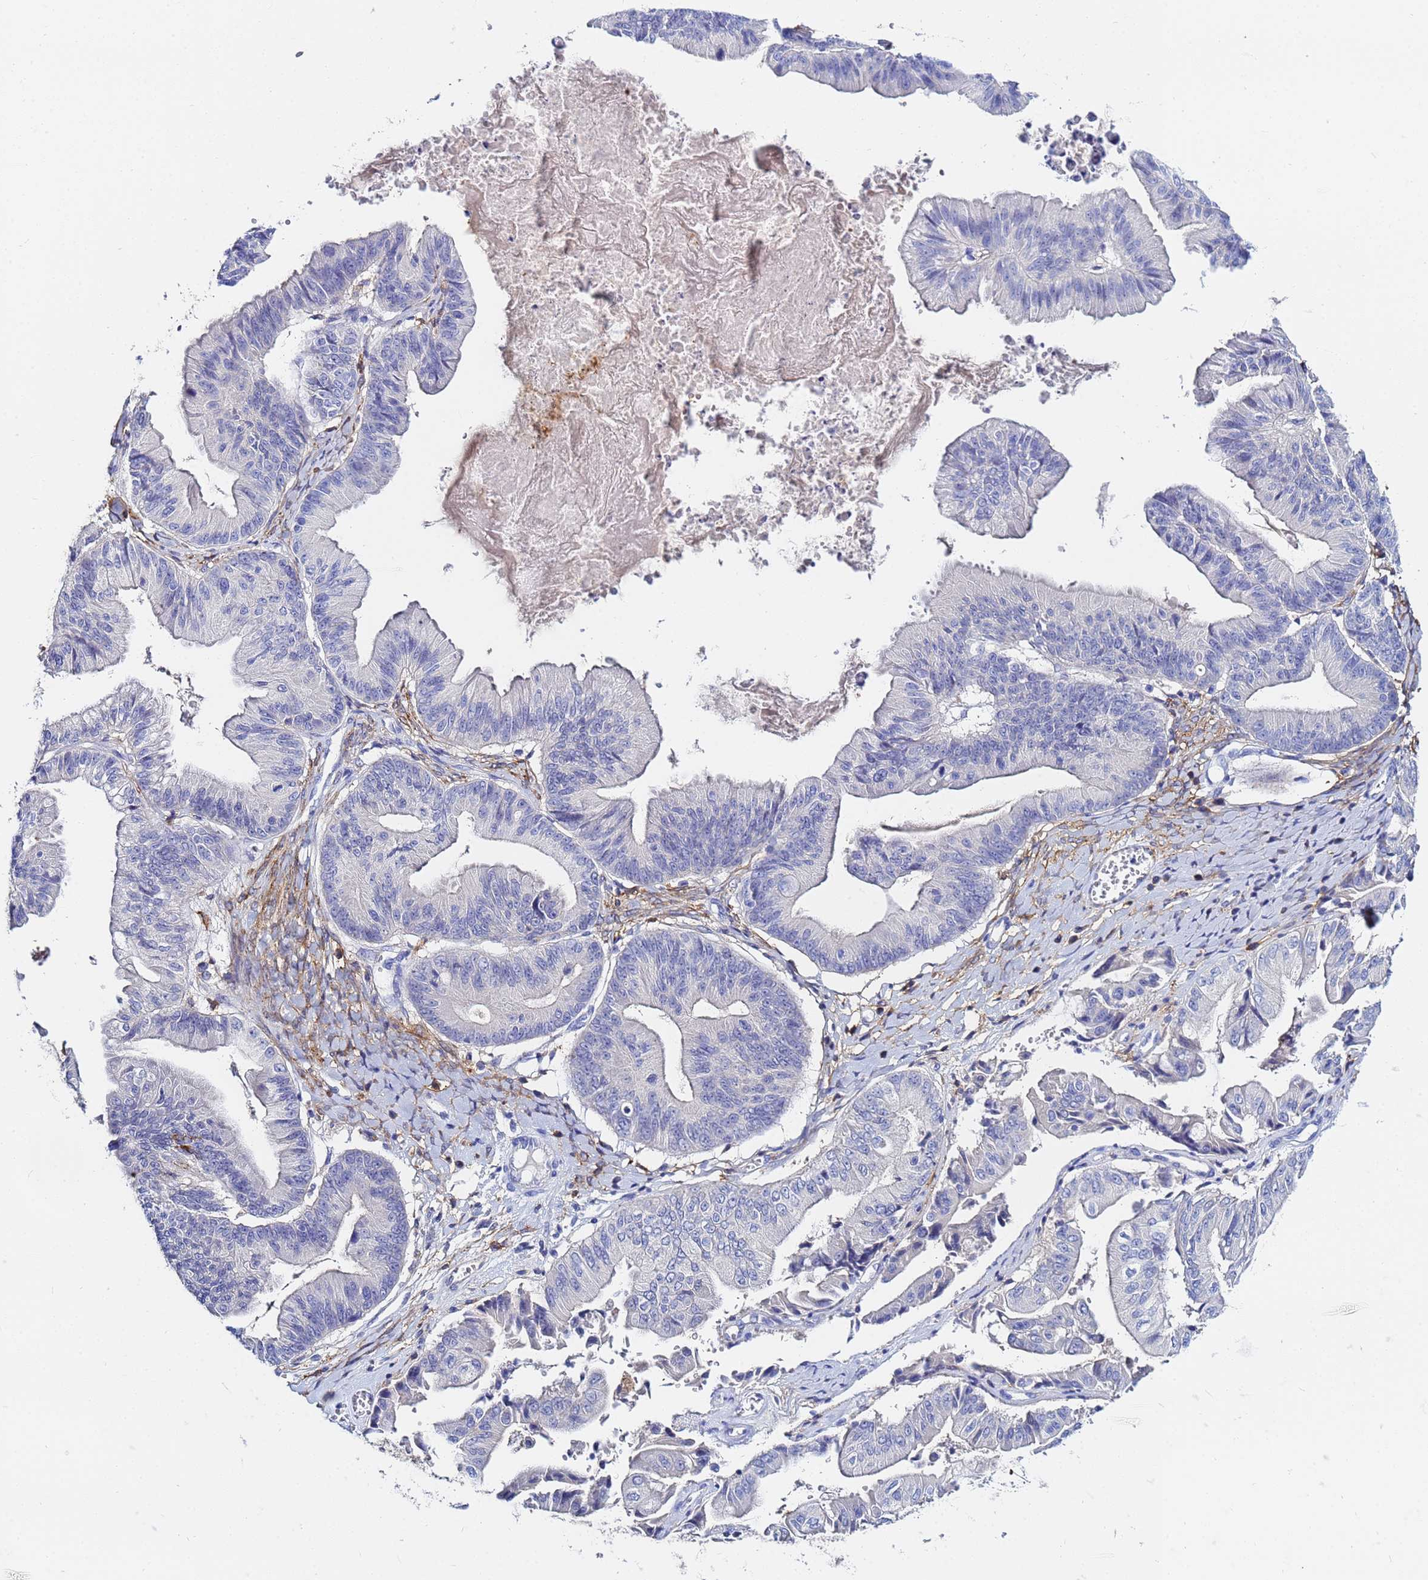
{"staining": {"intensity": "negative", "quantity": "none", "location": "none"}, "tissue": "ovarian cancer", "cell_type": "Tumor cells", "image_type": "cancer", "snomed": [{"axis": "morphology", "description": "Cystadenocarcinoma, mucinous, NOS"}, {"axis": "topography", "description": "Ovary"}], "caption": "An immunohistochemistry image of ovarian cancer (mucinous cystadenocarcinoma) is shown. There is no staining in tumor cells of ovarian cancer (mucinous cystadenocarcinoma).", "gene": "BASP1", "patient": {"sex": "female", "age": 61}}